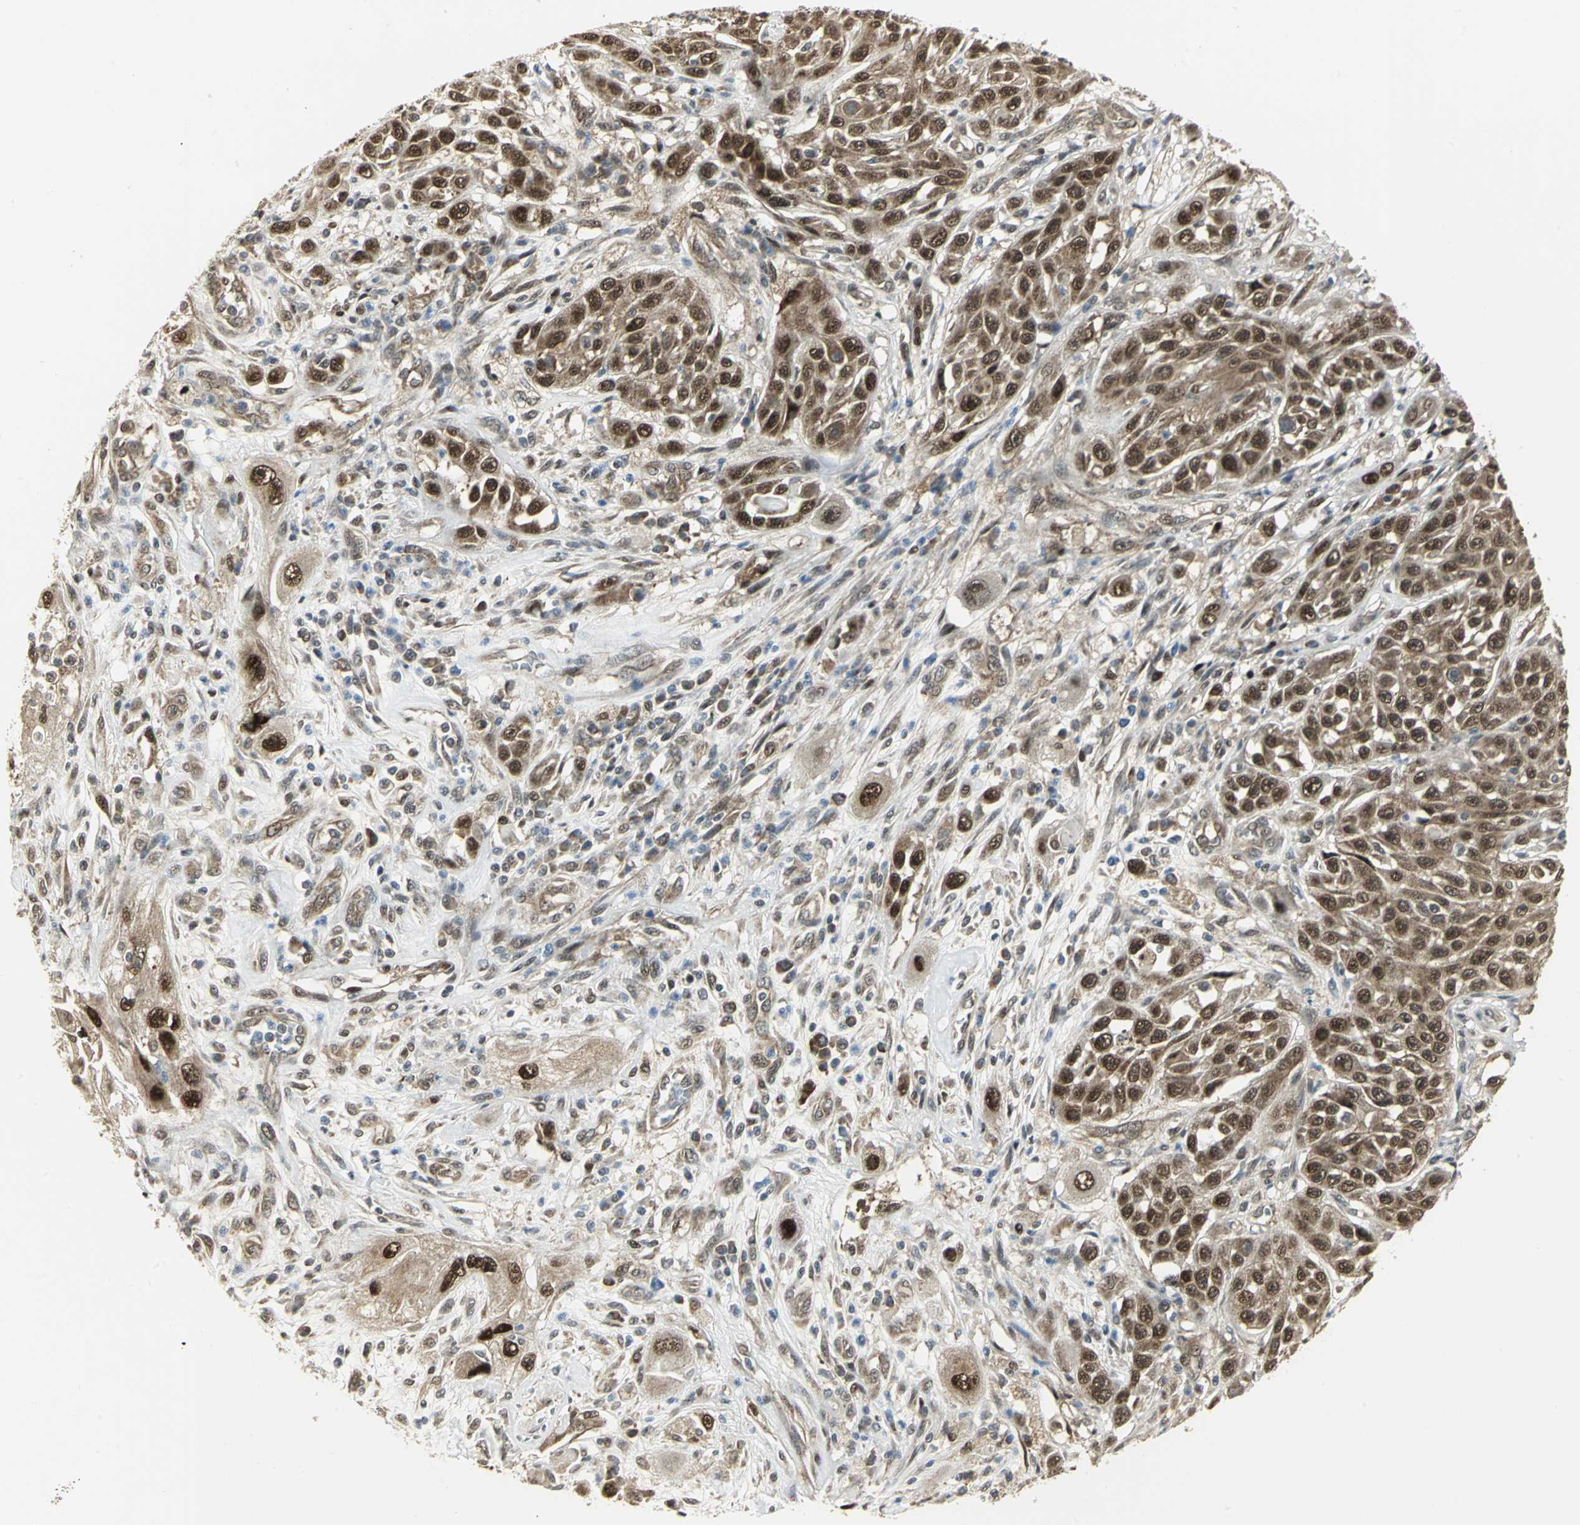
{"staining": {"intensity": "moderate", "quantity": ">75%", "location": "cytoplasmic/membranous,nuclear"}, "tissue": "skin cancer", "cell_type": "Tumor cells", "image_type": "cancer", "snomed": [{"axis": "morphology", "description": "Squamous cell carcinoma, NOS"}, {"axis": "topography", "description": "Skin"}], "caption": "High-power microscopy captured an immunohistochemistry (IHC) photomicrograph of skin squamous cell carcinoma, revealing moderate cytoplasmic/membranous and nuclear staining in approximately >75% of tumor cells.", "gene": "PSMC4", "patient": {"sex": "male", "age": 75}}